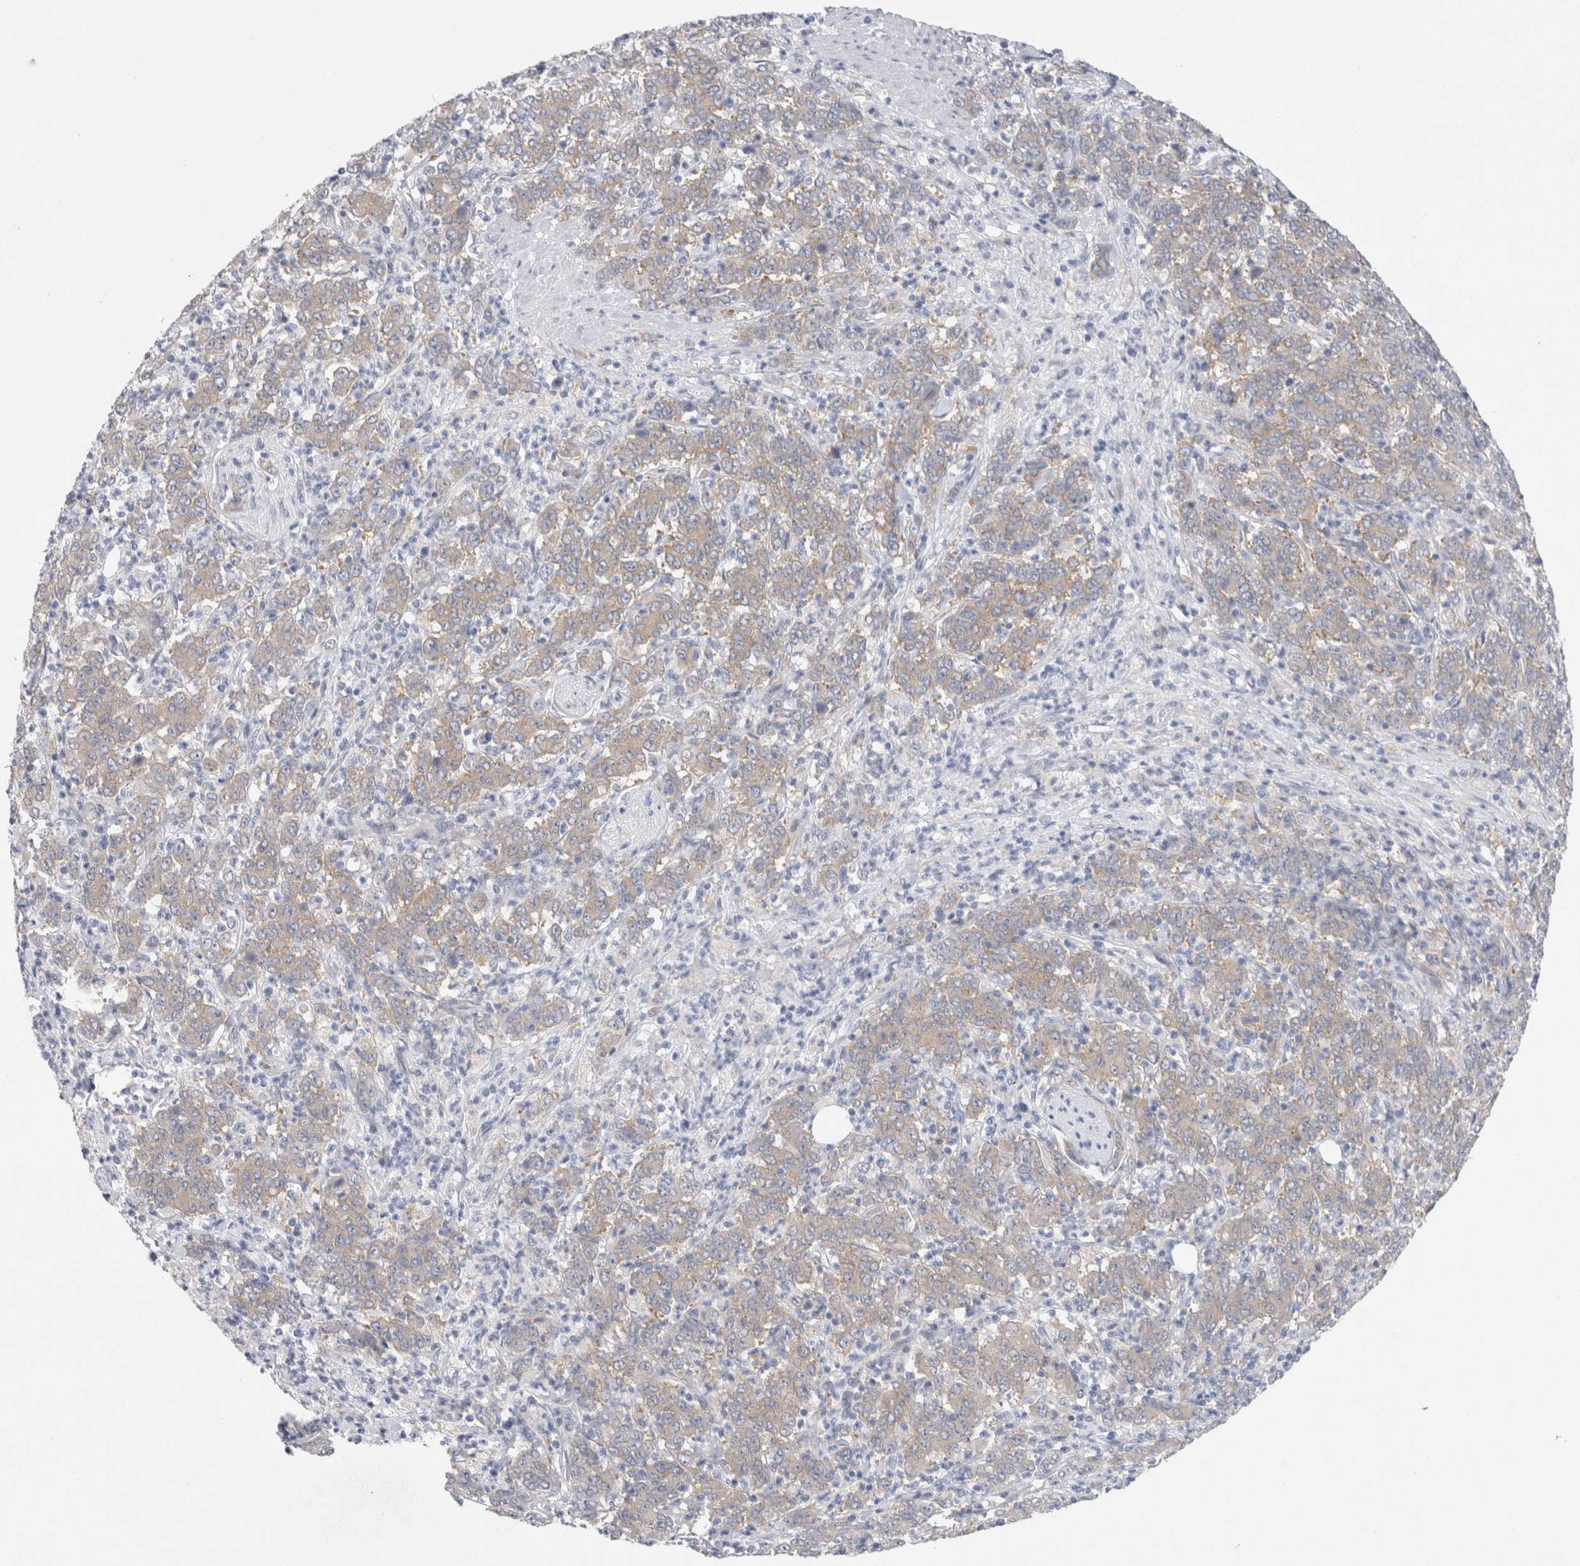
{"staining": {"intensity": "weak", "quantity": ">75%", "location": "cytoplasmic/membranous"}, "tissue": "stomach cancer", "cell_type": "Tumor cells", "image_type": "cancer", "snomed": [{"axis": "morphology", "description": "Adenocarcinoma, NOS"}, {"axis": "topography", "description": "Stomach, lower"}], "caption": "This histopathology image demonstrates immunohistochemistry staining of human adenocarcinoma (stomach), with low weak cytoplasmic/membranous expression in about >75% of tumor cells.", "gene": "WIPF2", "patient": {"sex": "female", "age": 71}}